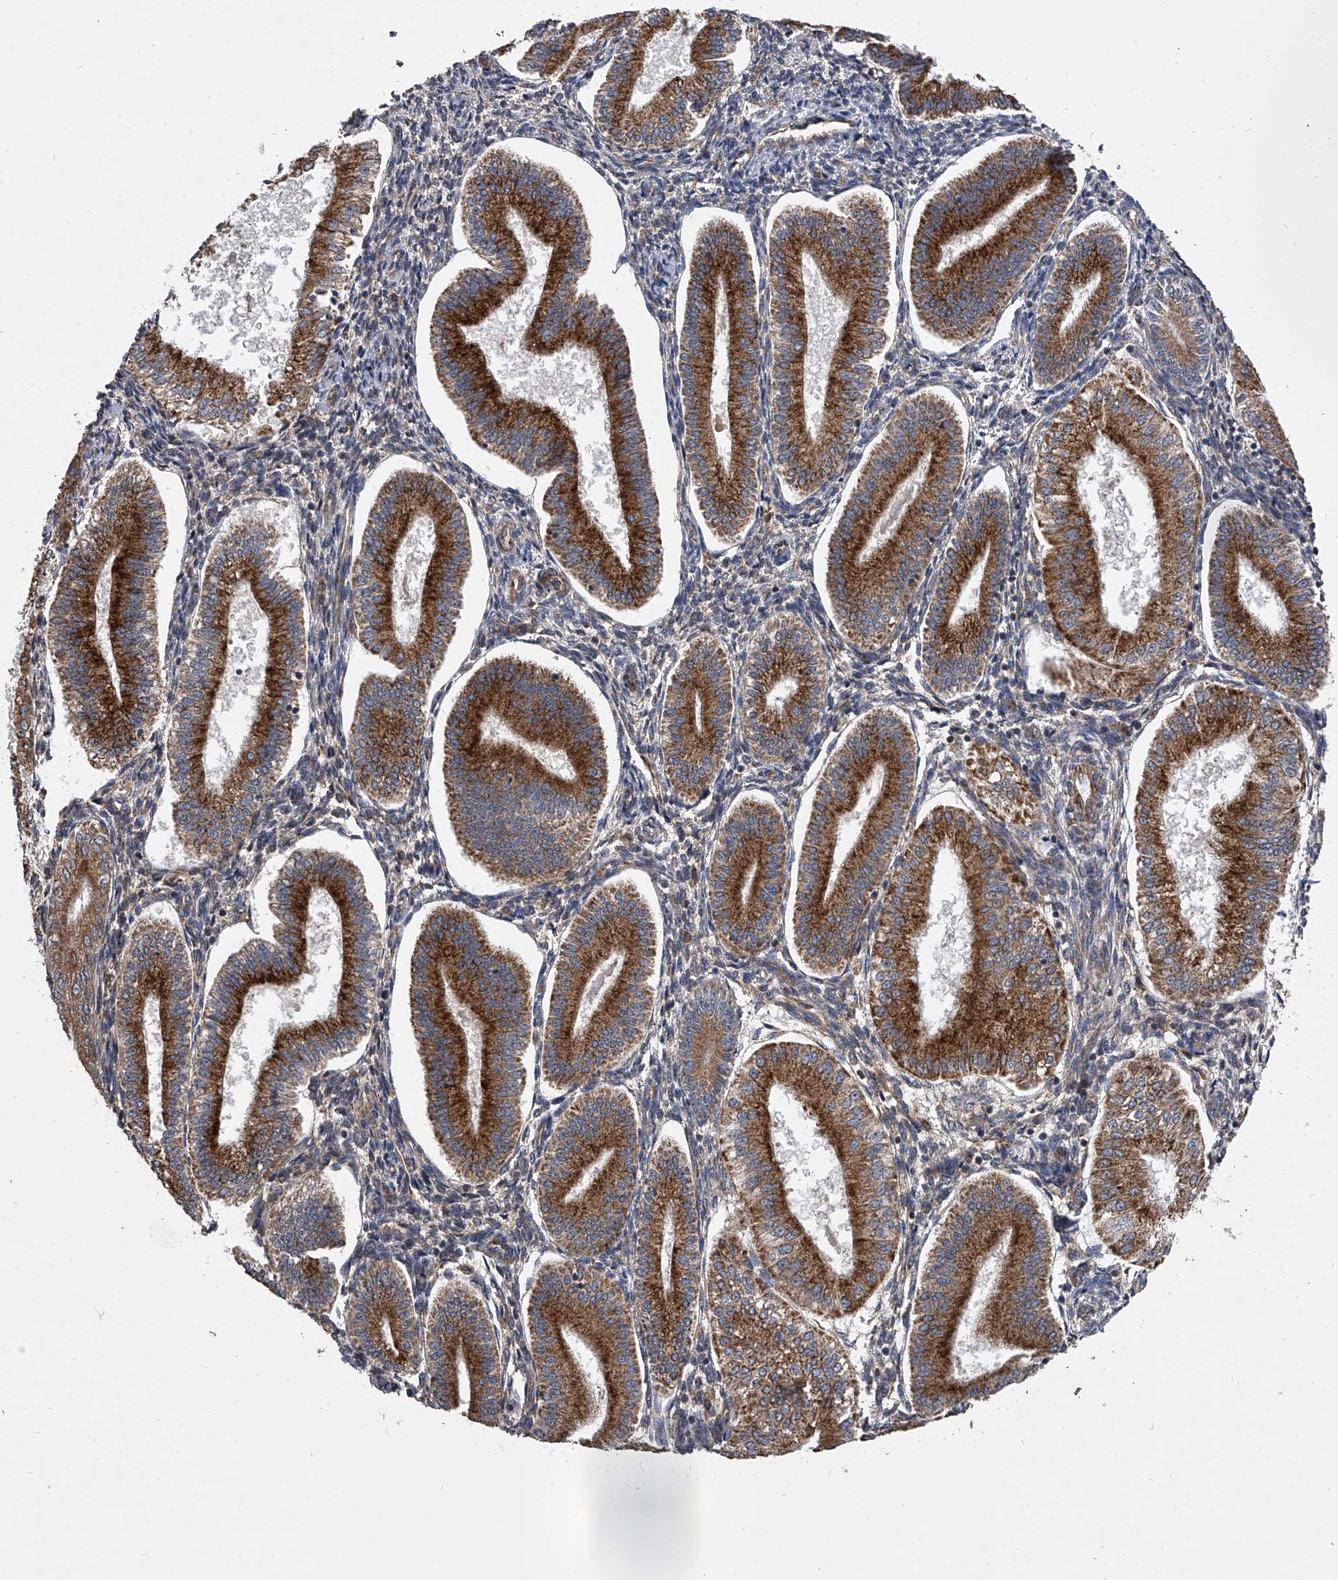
{"staining": {"intensity": "weak", "quantity": "<25%", "location": "cytoplasmic/membranous"}, "tissue": "endometrium", "cell_type": "Cells in endometrial stroma", "image_type": "normal", "snomed": [{"axis": "morphology", "description": "Normal tissue, NOS"}, {"axis": "topography", "description": "Endometrium"}], "caption": "IHC of benign endometrium demonstrates no staining in cells in endometrial stroma. The staining is performed using DAB (3,3'-diaminobenzidine) brown chromogen with nuclei counter-stained in using hematoxylin.", "gene": "EXOC4", "patient": {"sex": "female", "age": 39}}